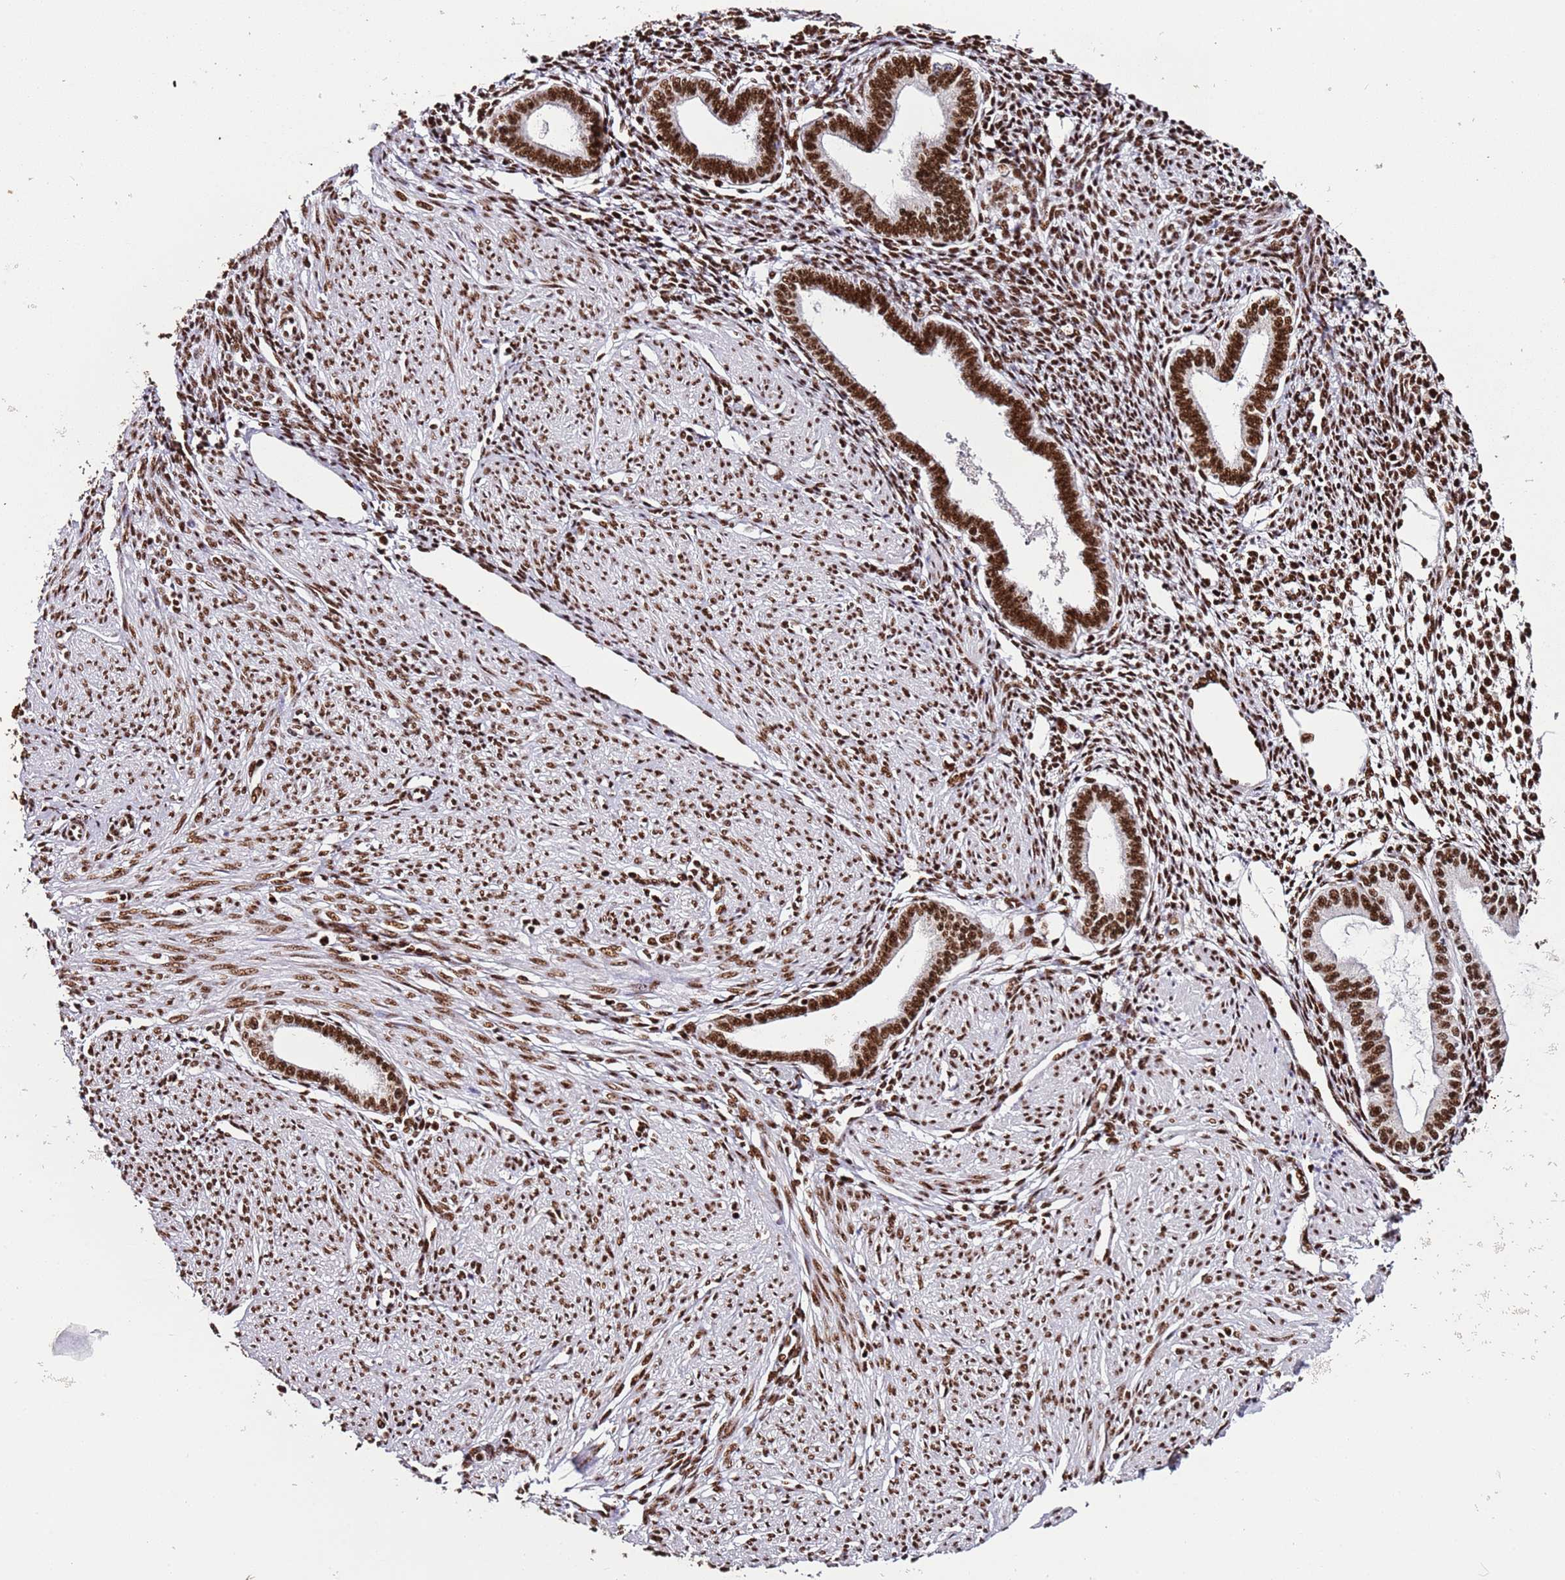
{"staining": {"intensity": "moderate", "quantity": ">75%", "location": "nuclear"}, "tissue": "endometrium", "cell_type": "Cells in endometrial stroma", "image_type": "normal", "snomed": [{"axis": "morphology", "description": "Normal tissue, NOS"}, {"axis": "topography", "description": "Endometrium"}], "caption": "Immunohistochemistry (IHC) (DAB) staining of unremarkable human endometrium reveals moderate nuclear protein positivity in approximately >75% of cells in endometrial stroma.", "gene": "C6orf226", "patient": {"sex": "female", "age": 53}}